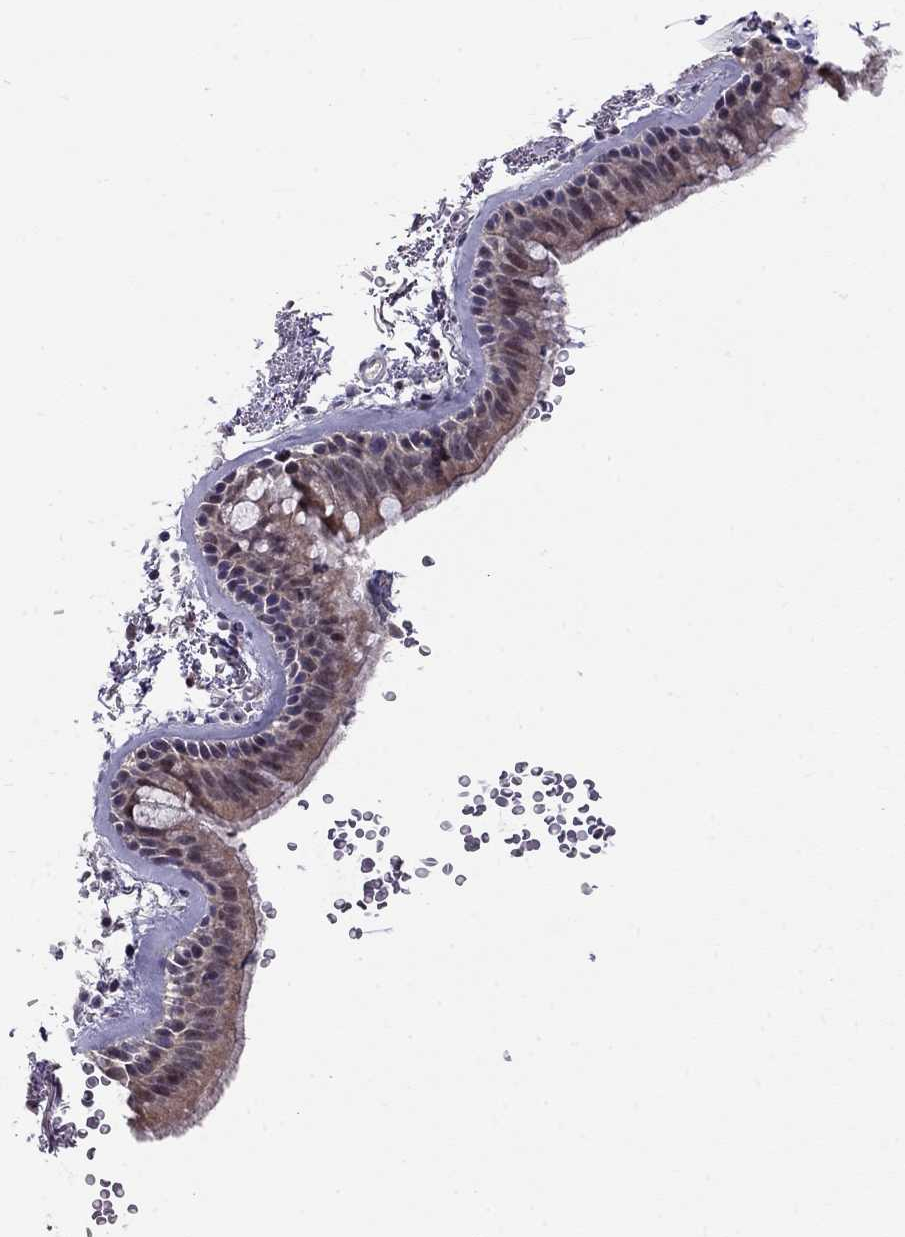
{"staining": {"intensity": "moderate", "quantity": "25%-75%", "location": "cytoplasmic/membranous"}, "tissue": "bronchus", "cell_type": "Respiratory epithelial cells", "image_type": "normal", "snomed": [{"axis": "morphology", "description": "Normal tissue, NOS"}, {"axis": "topography", "description": "Lymph node"}, {"axis": "topography", "description": "Bronchus"}], "caption": "Brown immunohistochemical staining in normal human bronchus demonstrates moderate cytoplasmic/membranous staining in about 25%-75% of respiratory epithelial cells.", "gene": "LRRC39", "patient": {"sex": "female", "age": 70}}